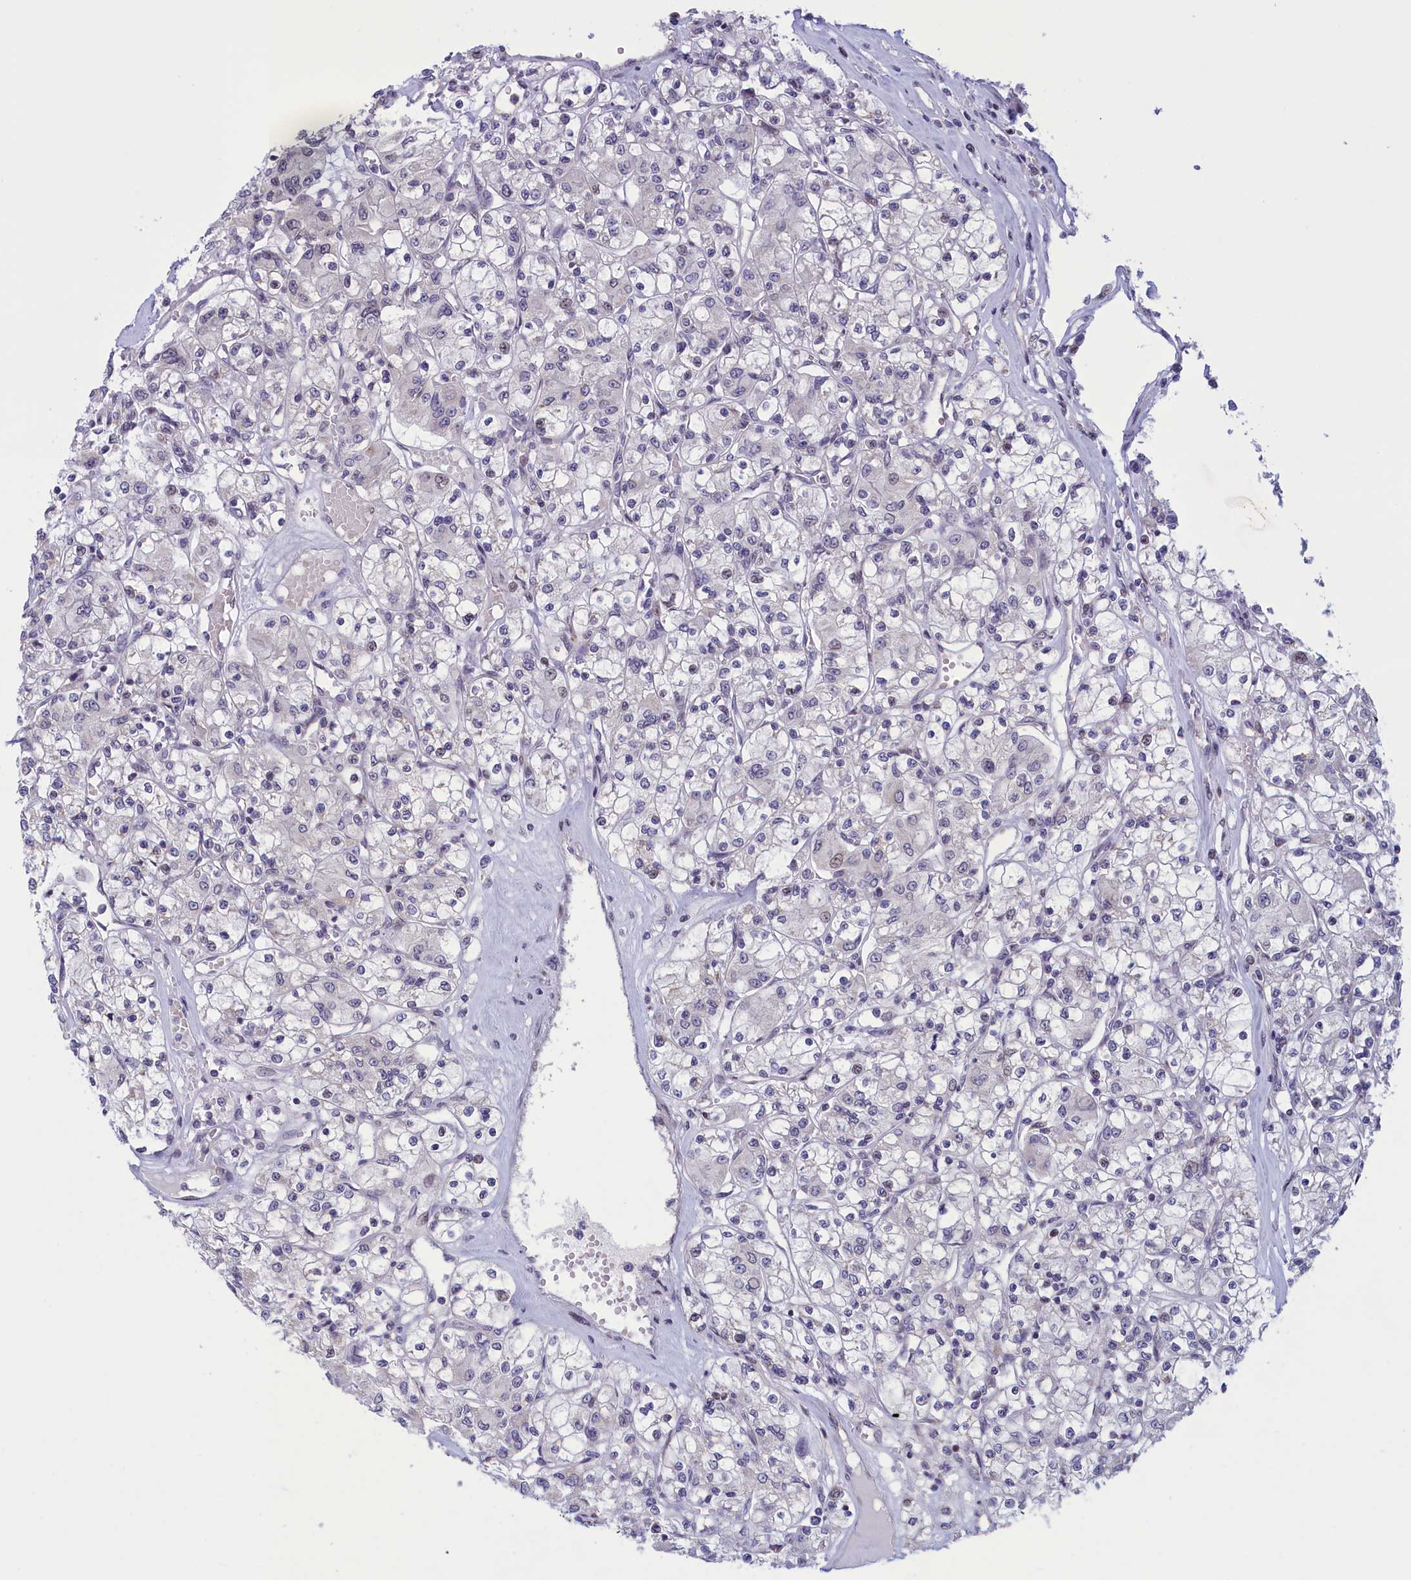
{"staining": {"intensity": "negative", "quantity": "none", "location": "none"}, "tissue": "renal cancer", "cell_type": "Tumor cells", "image_type": "cancer", "snomed": [{"axis": "morphology", "description": "Adenocarcinoma, NOS"}, {"axis": "topography", "description": "Kidney"}], "caption": "Tumor cells show no significant protein expression in renal cancer (adenocarcinoma).", "gene": "CORO2A", "patient": {"sex": "female", "age": 59}}